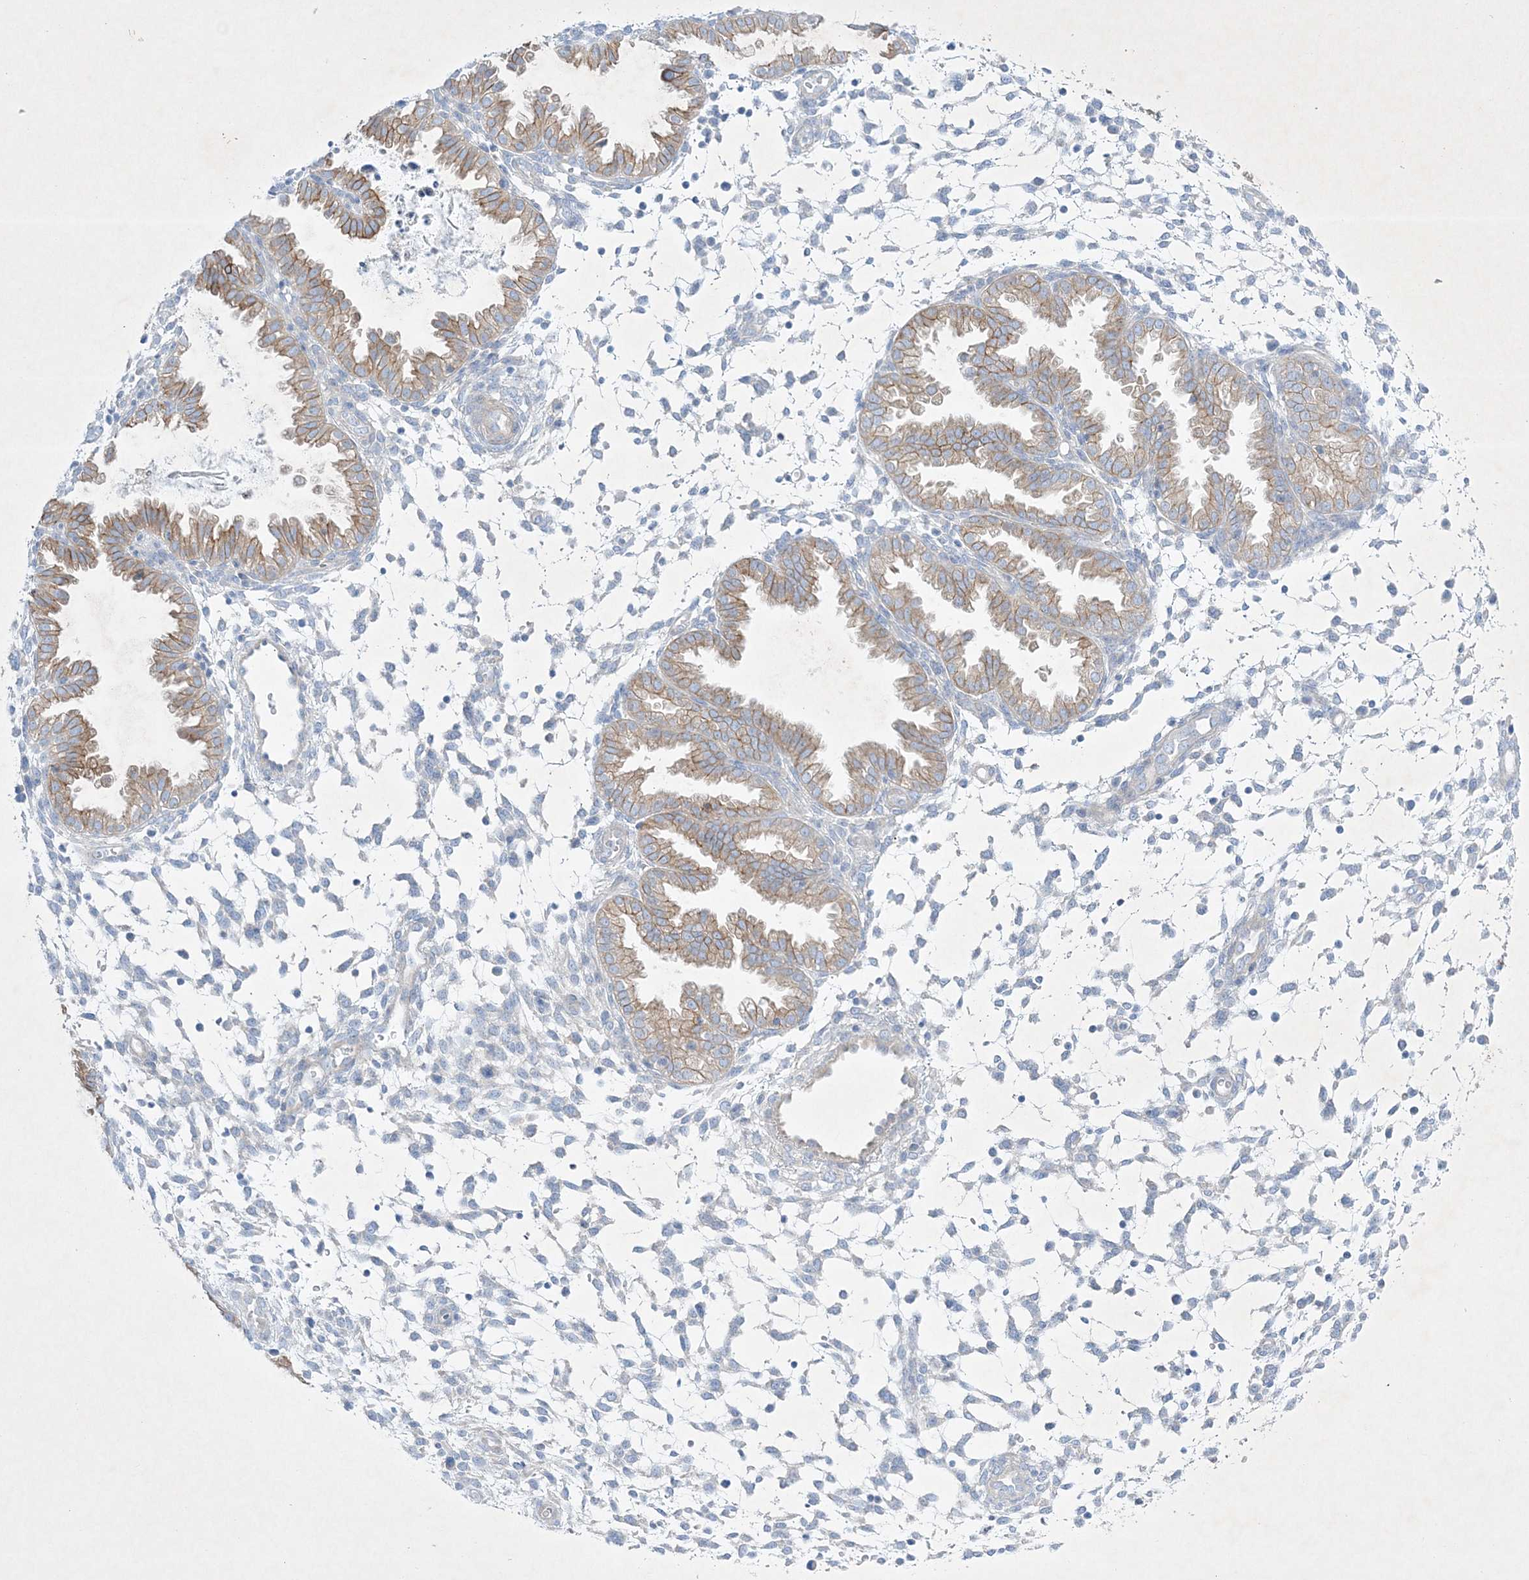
{"staining": {"intensity": "weak", "quantity": "25%-75%", "location": "cytoplasmic/membranous"}, "tissue": "endometrium", "cell_type": "Cells in endometrial stroma", "image_type": "normal", "snomed": [{"axis": "morphology", "description": "Normal tissue, NOS"}, {"axis": "topography", "description": "Endometrium"}], "caption": "Immunohistochemical staining of normal endometrium demonstrates weak cytoplasmic/membranous protein staining in about 25%-75% of cells in endometrial stroma.", "gene": "FARSB", "patient": {"sex": "female", "age": 33}}